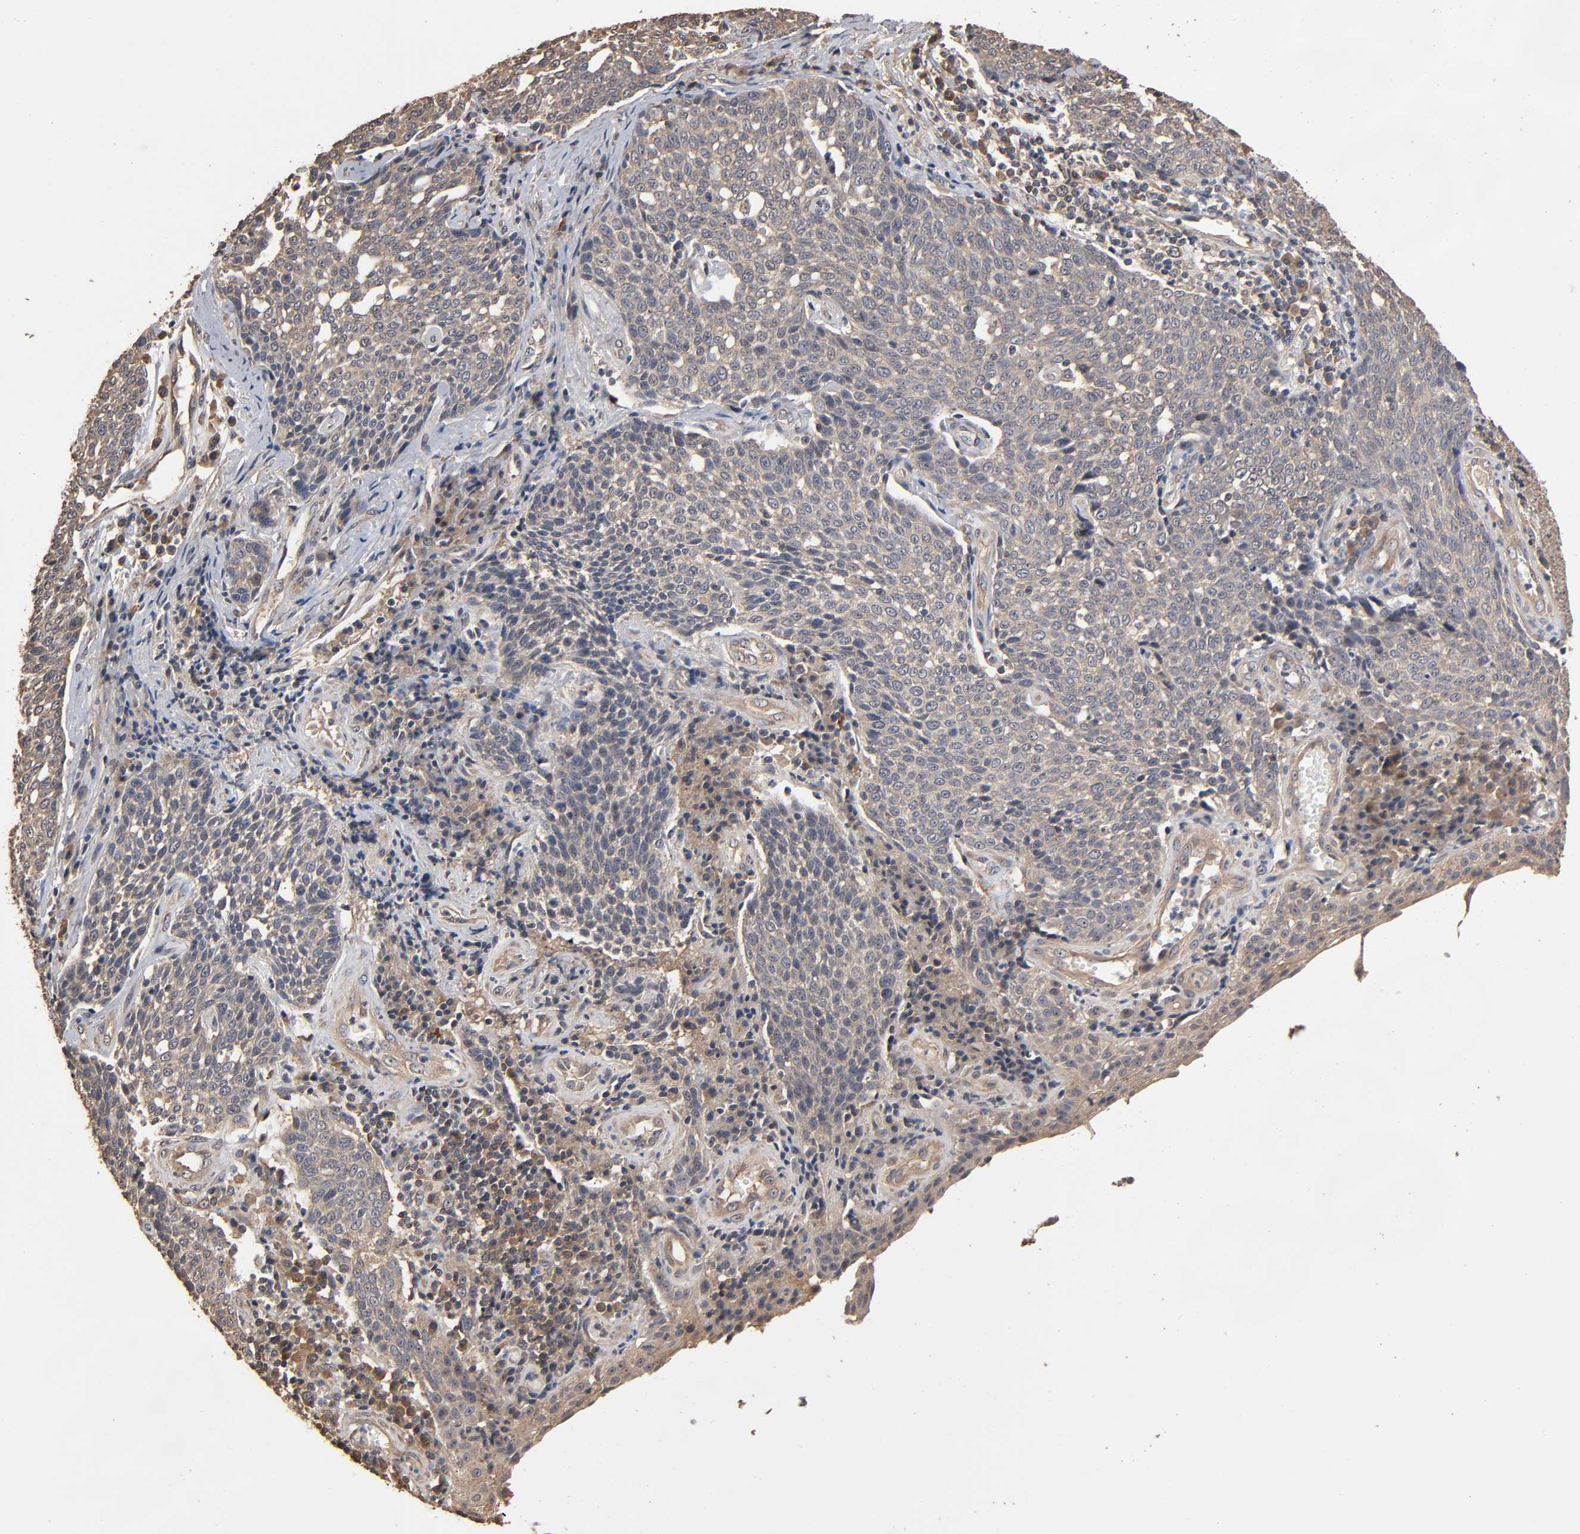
{"staining": {"intensity": "moderate", "quantity": ">75%", "location": "cytoplasmic/membranous"}, "tissue": "cervical cancer", "cell_type": "Tumor cells", "image_type": "cancer", "snomed": [{"axis": "morphology", "description": "Squamous cell carcinoma, NOS"}, {"axis": "topography", "description": "Cervix"}], "caption": "Immunohistochemistry (IHC) (DAB) staining of squamous cell carcinoma (cervical) exhibits moderate cytoplasmic/membranous protein expression in approximately >75% of tumor cells.", "gene": "ARHGEF7", "patient": {"sex": "female", "age": 34}}